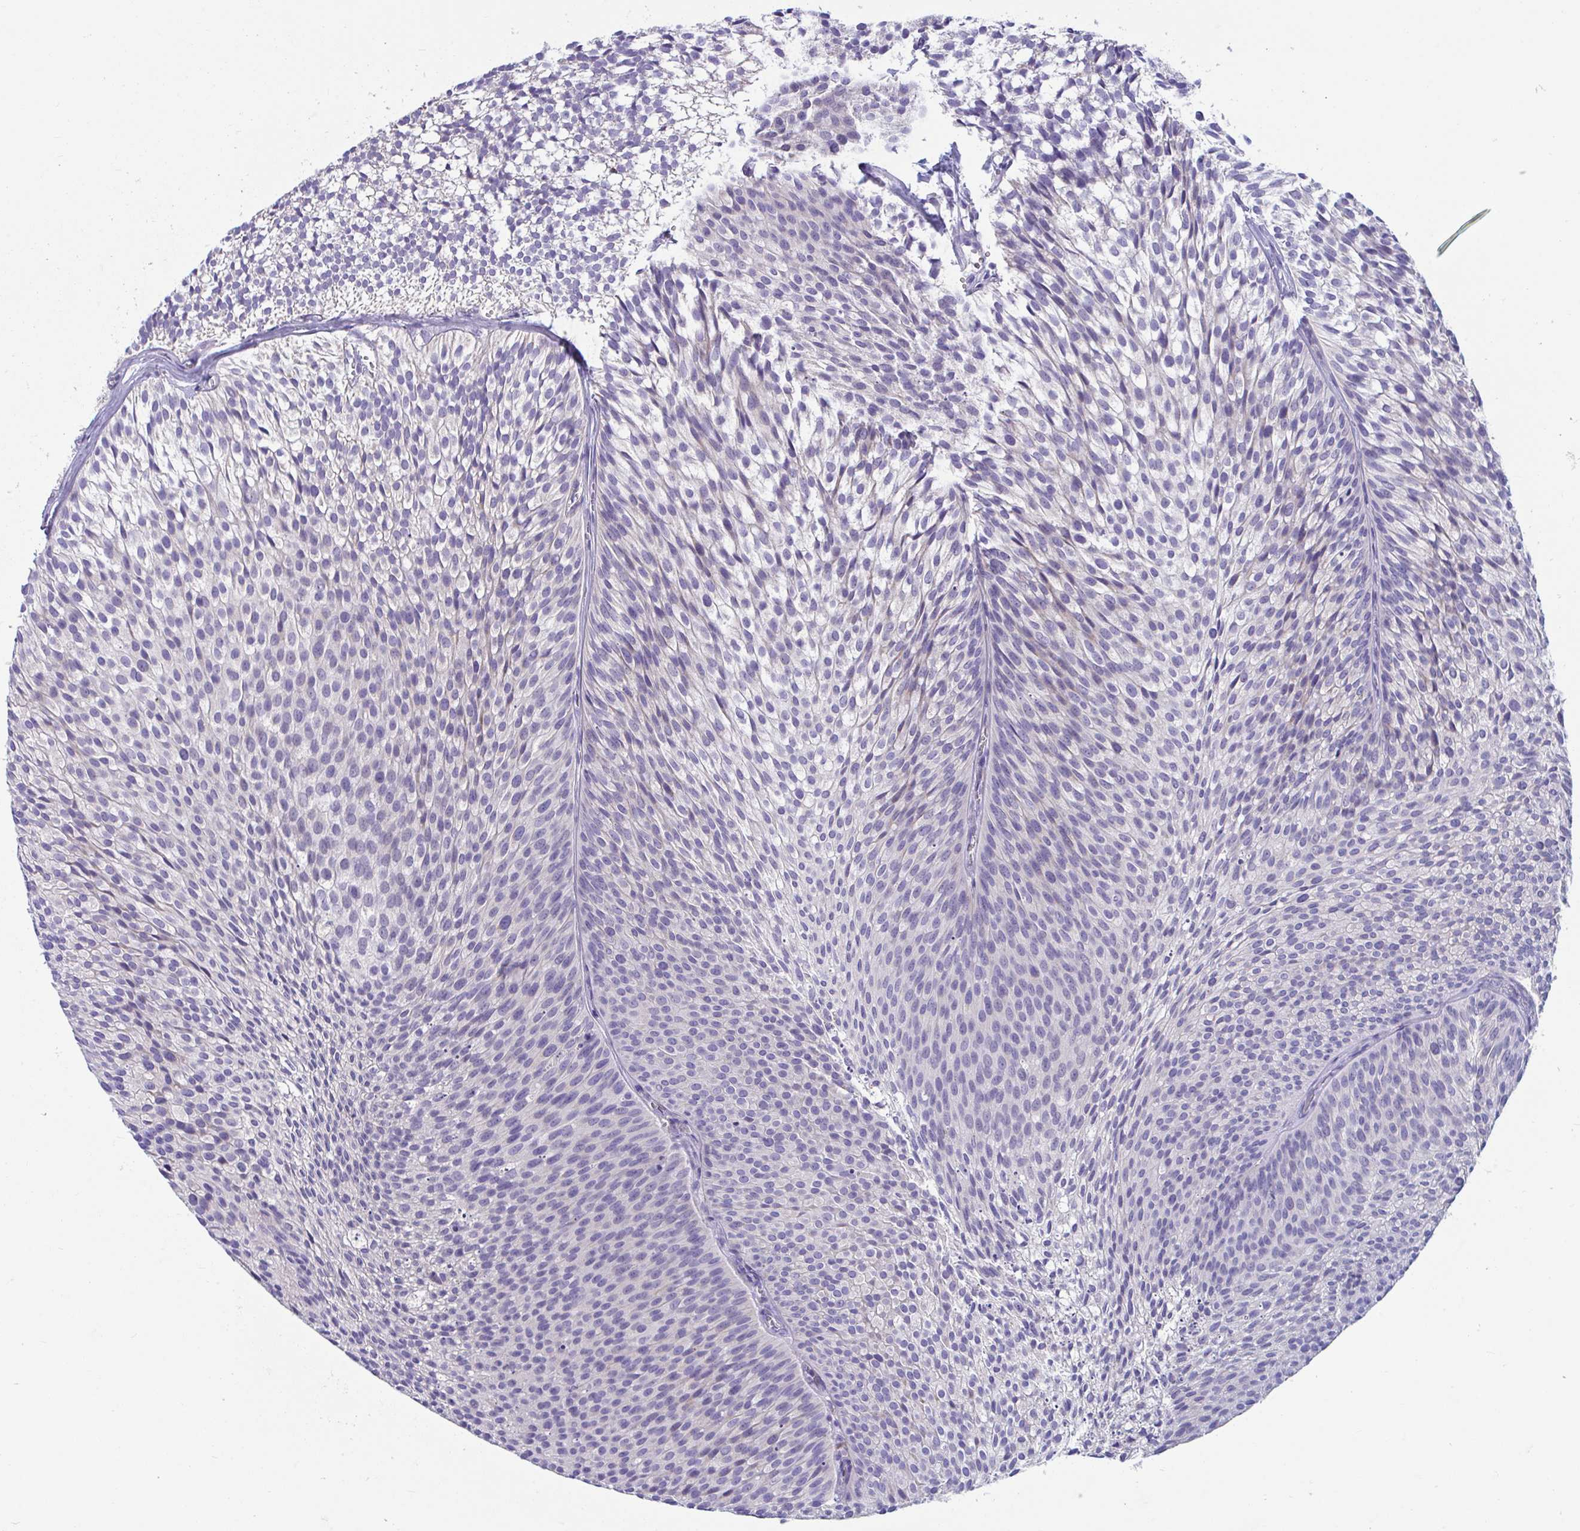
{"staining": {"intensity": "negative", "quantity": "none", "location": "none"}, "tissue": "urothelial cancer", "cell_type": "Tumor cells", "image_type": "cancer", "snomed": [{"axis": "morphology", "description": "Urothelial carcinoma, Low grade"}, {"axis": "topography", "description": "Urinary bladder"}], "caption": "Immunohistochemistry histopathology image of neoplastic tissue: urothelial cancer stained with DAB shows no significant protein staining in tumor cells. (Brightfield microscopy of DAB (3,3'-diaminobenzidine) immunohistochemistry at high magnification).", "gene": "OR13A1", "patient": {"sex": "male", "age": 91}}